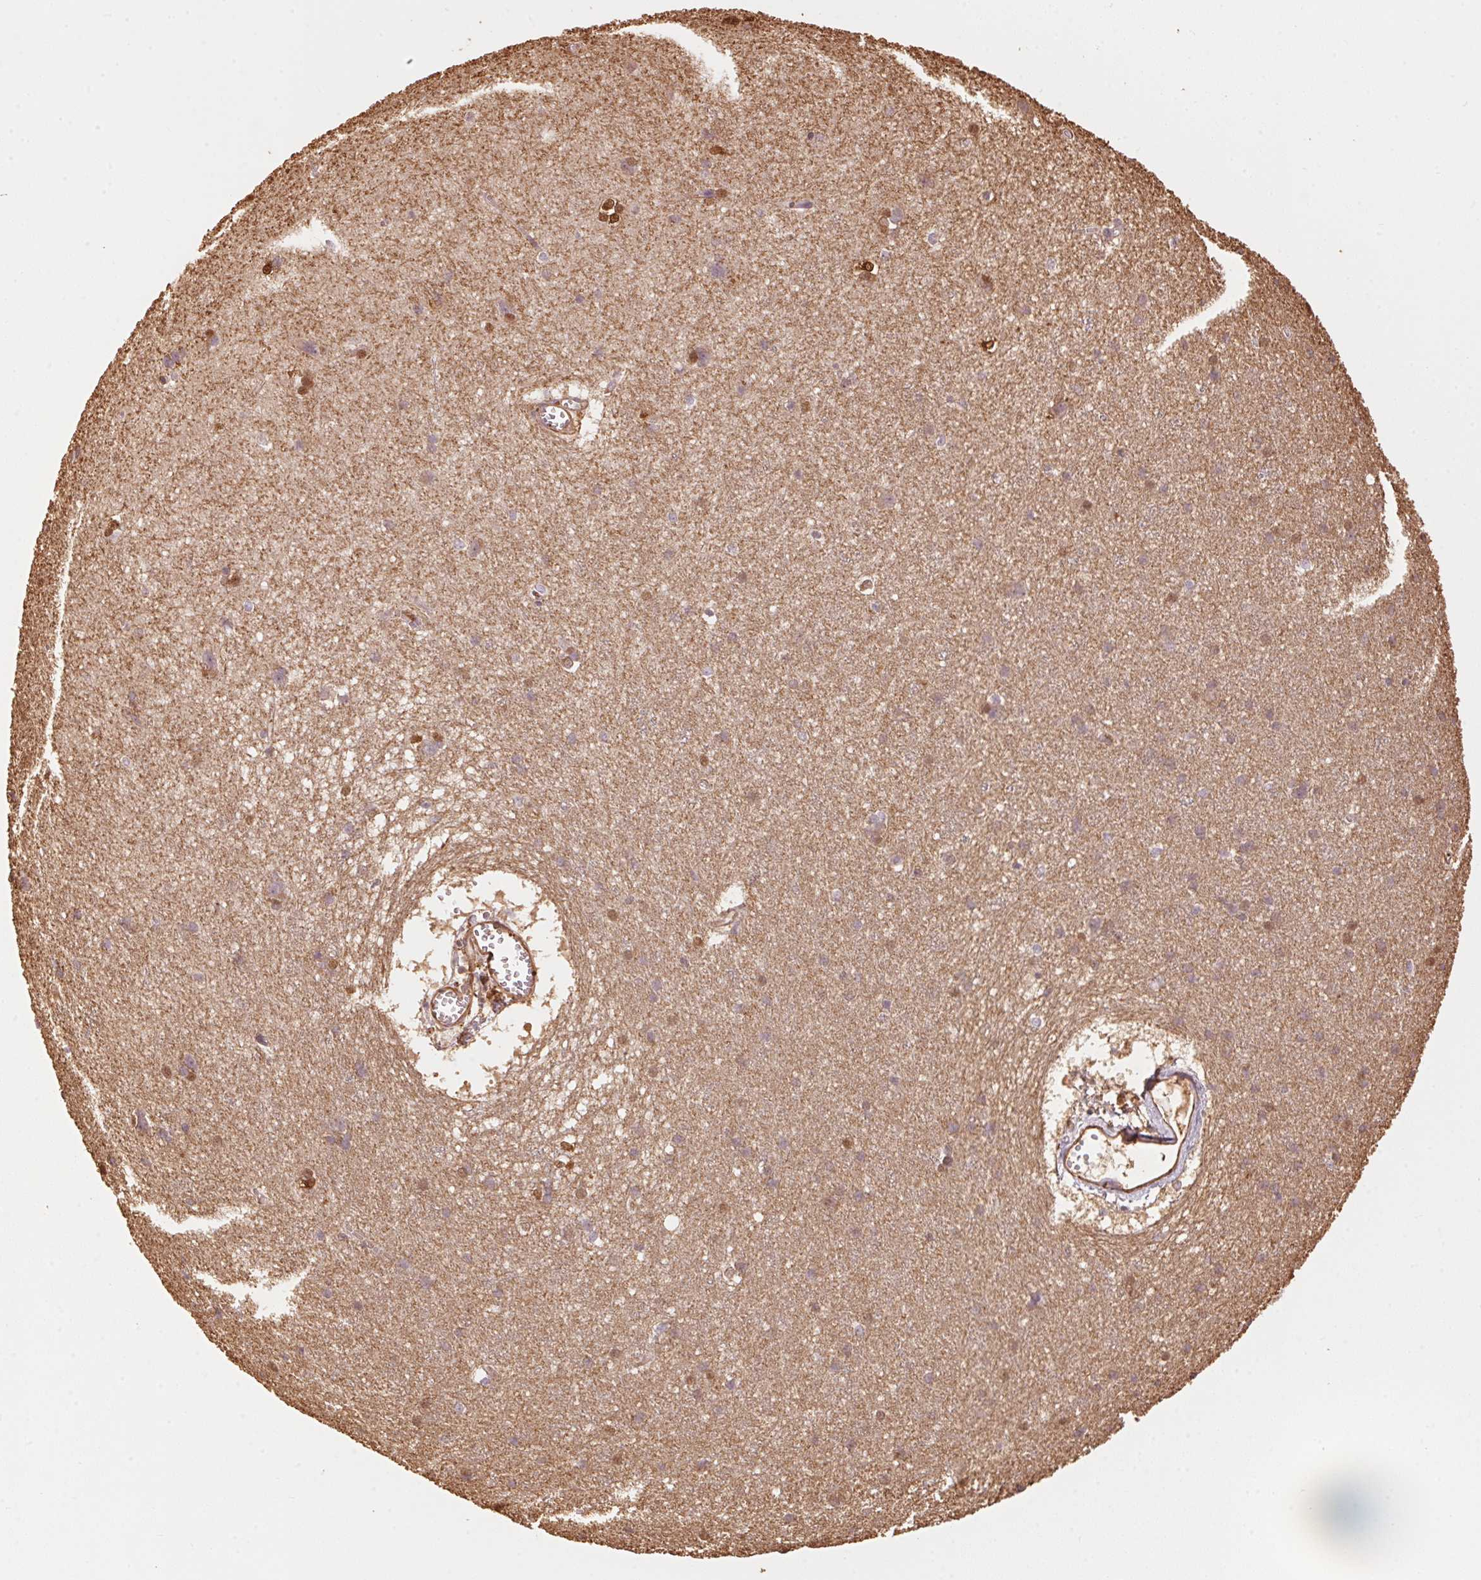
{"staining": {"intensity": "moderate", "quantity": ">75%", "location": "cytoplasmic/membranous"}, "tissue": "cerebral cortex", "cell_type": "Endothelial cells", "image_type": "normal", "snomed": [{"axis": "morphology", "description": "Normal tissue, NOS"}, {"axis": "topography", "description": "Cerebral cortex"}], "caption": "Moderate cytoplasmic/membranous staining for a protein is appreciated in approximately >75% of endothelial cells of unremarkable cerebral cortex using IHC.", "gene": "QDPR", "patient": {"sex": "male", "age": 37}}